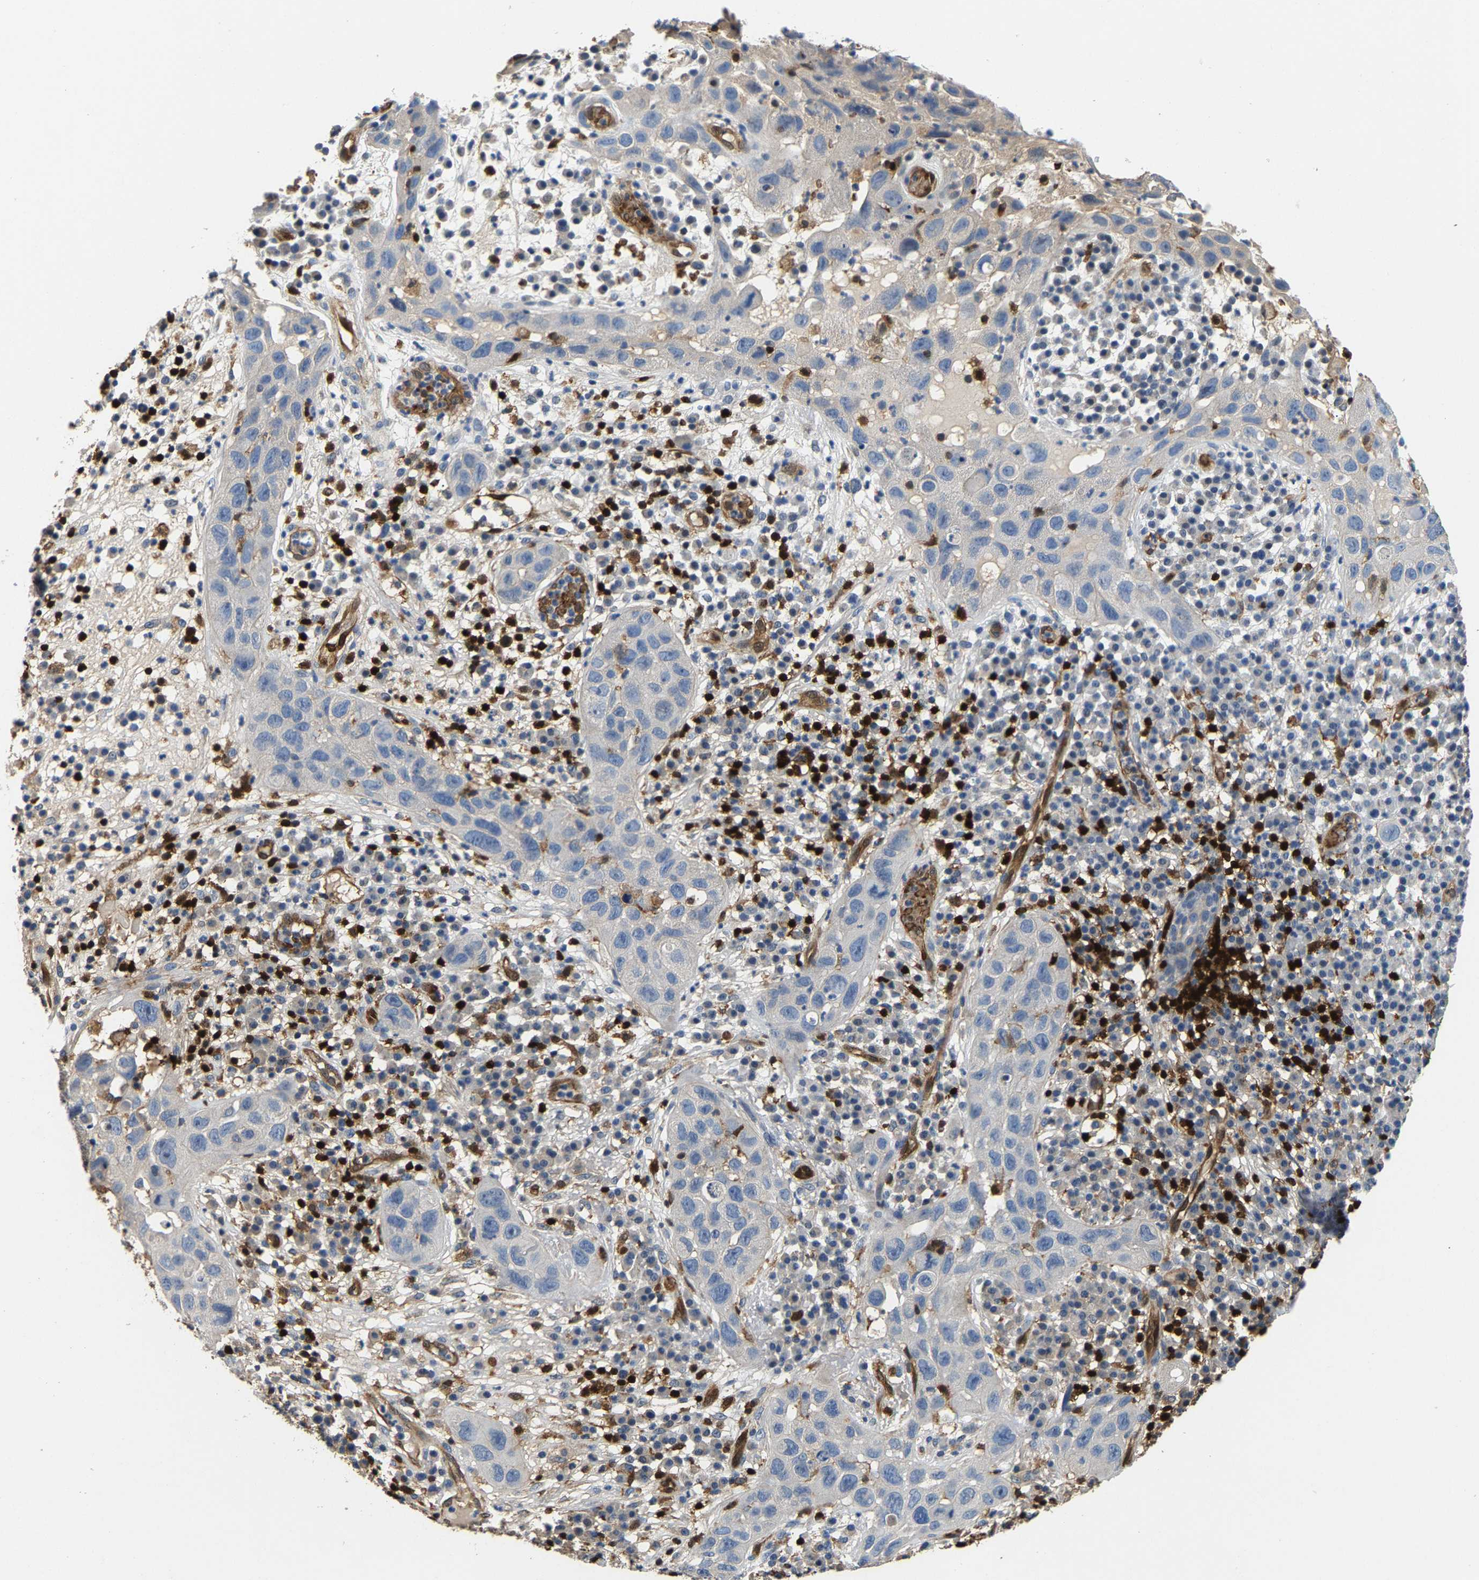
{"staining": {"intensity": "negative", "quantity": "none", "location": "none"}, "tissue": "skin cancer", "cell_type": "Tumor cells", "image_type": "cancer", "snomed": [{"axis": "morphology", "description": "Squamous cell carcinoma in situ, NOS"}, {"axis": "morphology", "description": "Squamous cell carcinoma, NOS"}, {"axis": "topography", "description": "Skin"}], "caption": "Human skin cancer stained for a protein using immunohistochemistry demonstrates no expression in tumor cells.", "gene": "GIMAP7", "patient": {"sex": "male", "age": 93}}